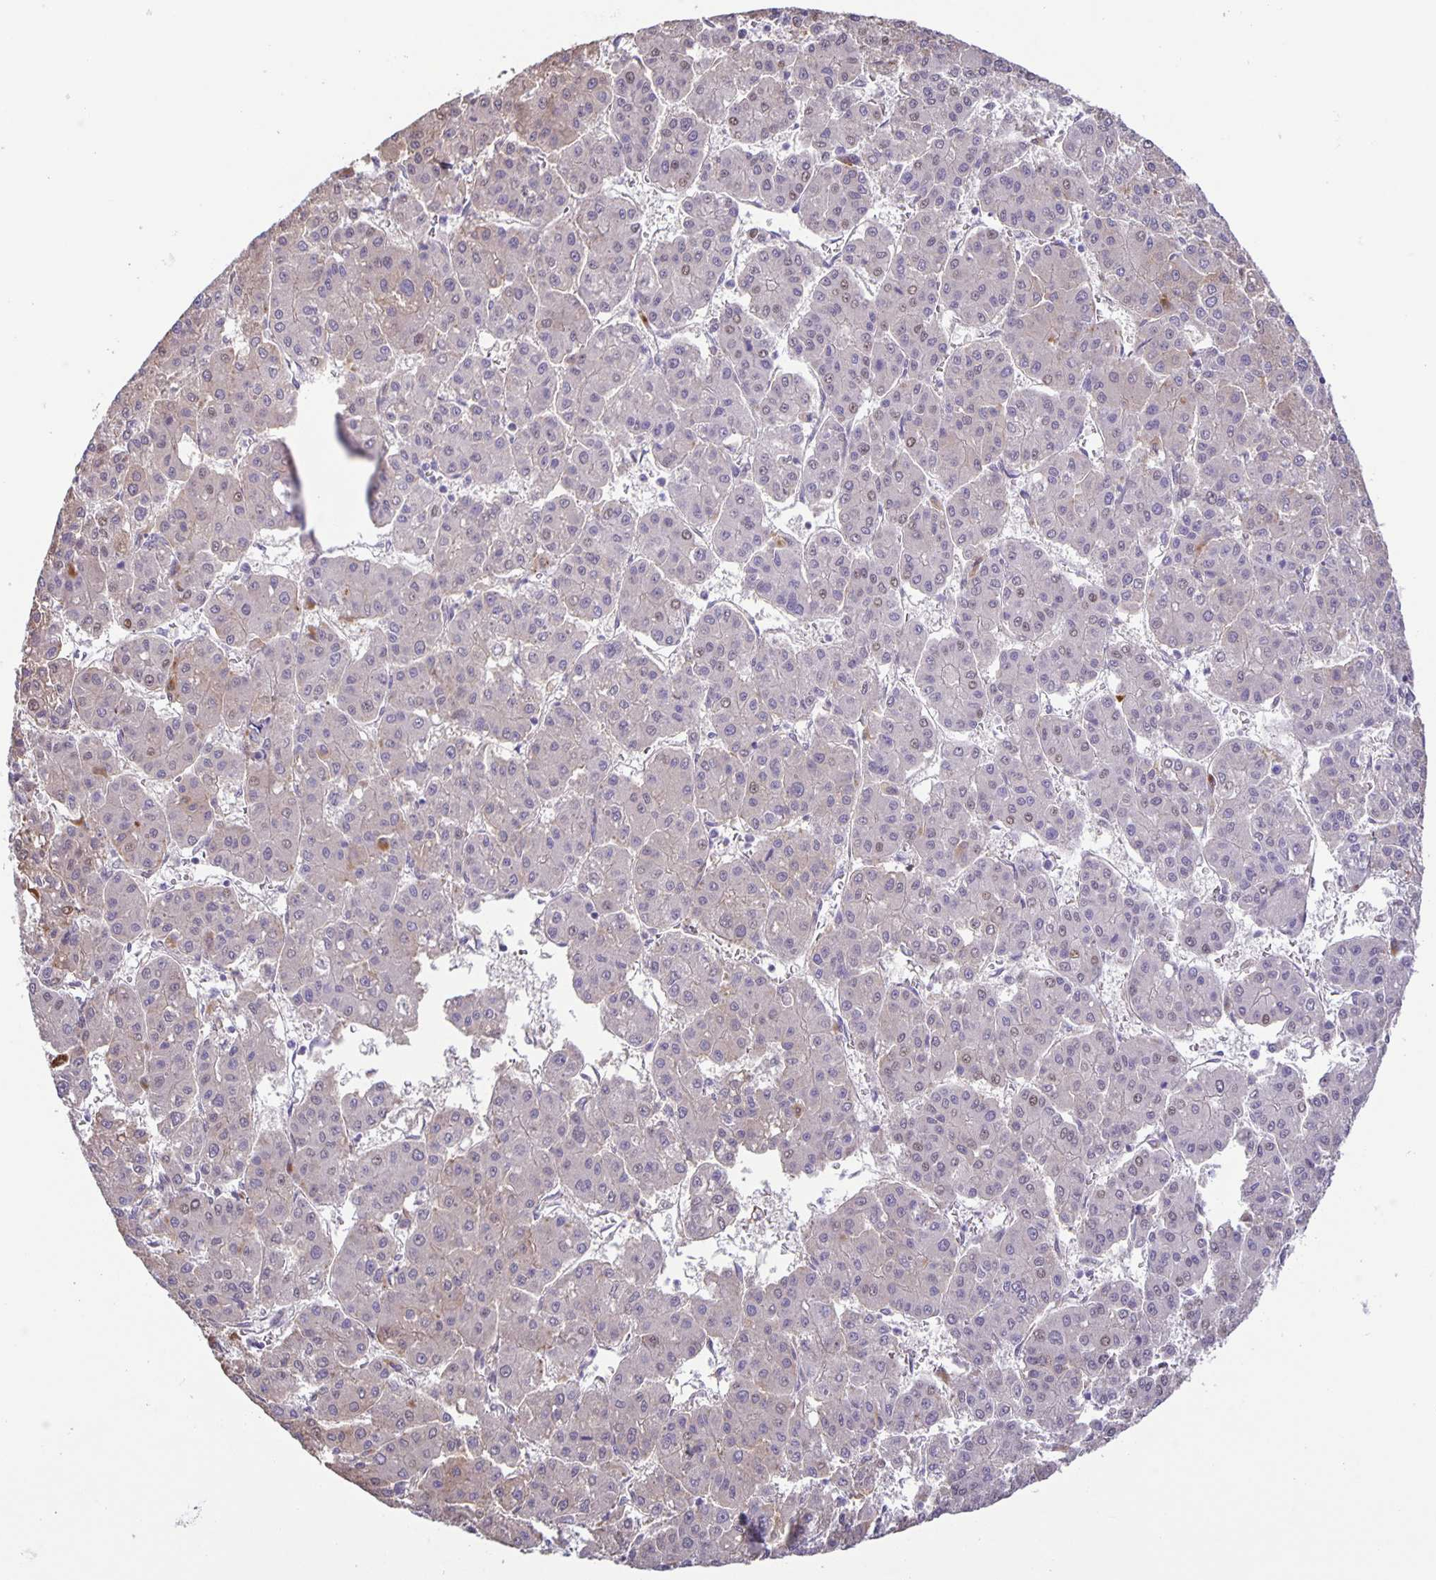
{"staining": {"intensity": "weak", "quantity": "25%-75%", "location": "cytoplasmic/membranous,nuclear"}, "tissue": "liver cancer", "cell_type": "Tumor cells", "image_type": "cancer", "snomed": [{"axis": "morphology", "description": "Carcinoma, Hepatocellular, NOS"}, {"axis": "topography", "description": "Liver"}], "caption": "The photomicrograph shows a brown stain indicating the presence of a protein in the cytoplasmic/membranous and nuclear of tumor cells in liver hepatocellular carcinoma. (IHC, brightfield microscopy, high magnification).", "gene": "MAPK12", "patient": {"sex": "male", "age": 73}}